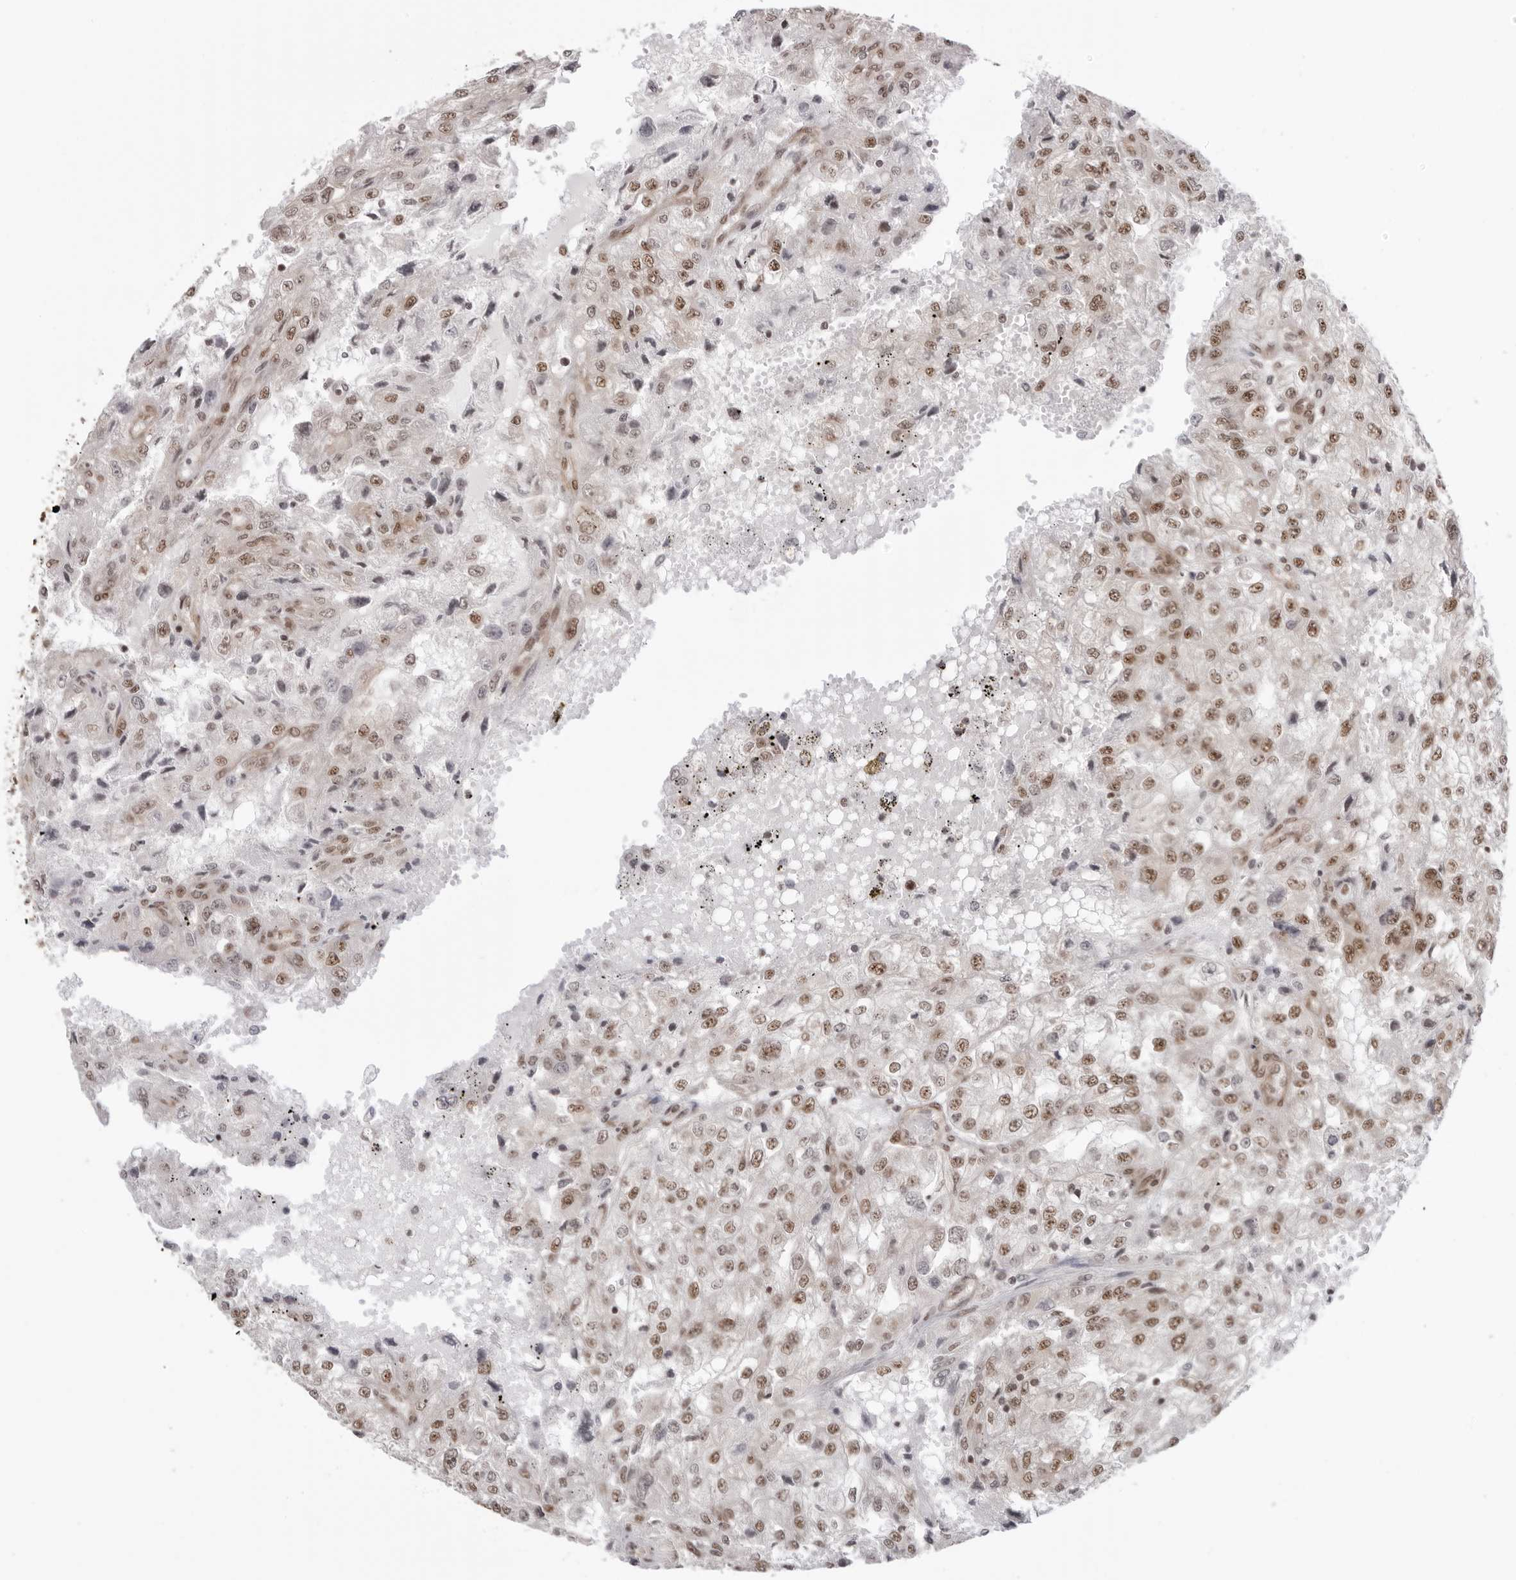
{"staining": {"intensity": "moderate", "quantity": "25%-75%", "location": "nuclear"}, "tissue": "renal cancer", "cell_type": "Tumor cells", "image_type": "cancer", "snomed": [{"axis": "morphology", "description": "Adenocarcinoma, NOS"}, {"axis": "topography", "description": "Kidney"}], "caption": "Moderate nuclear expression for a protein is identified in approximately 25%-75% of tumor cells of renal cancer (adenocarcinoma) using immunohistochemistry.", "gene": "SDE2", "patient": {"sex": "female", "age": 54}}